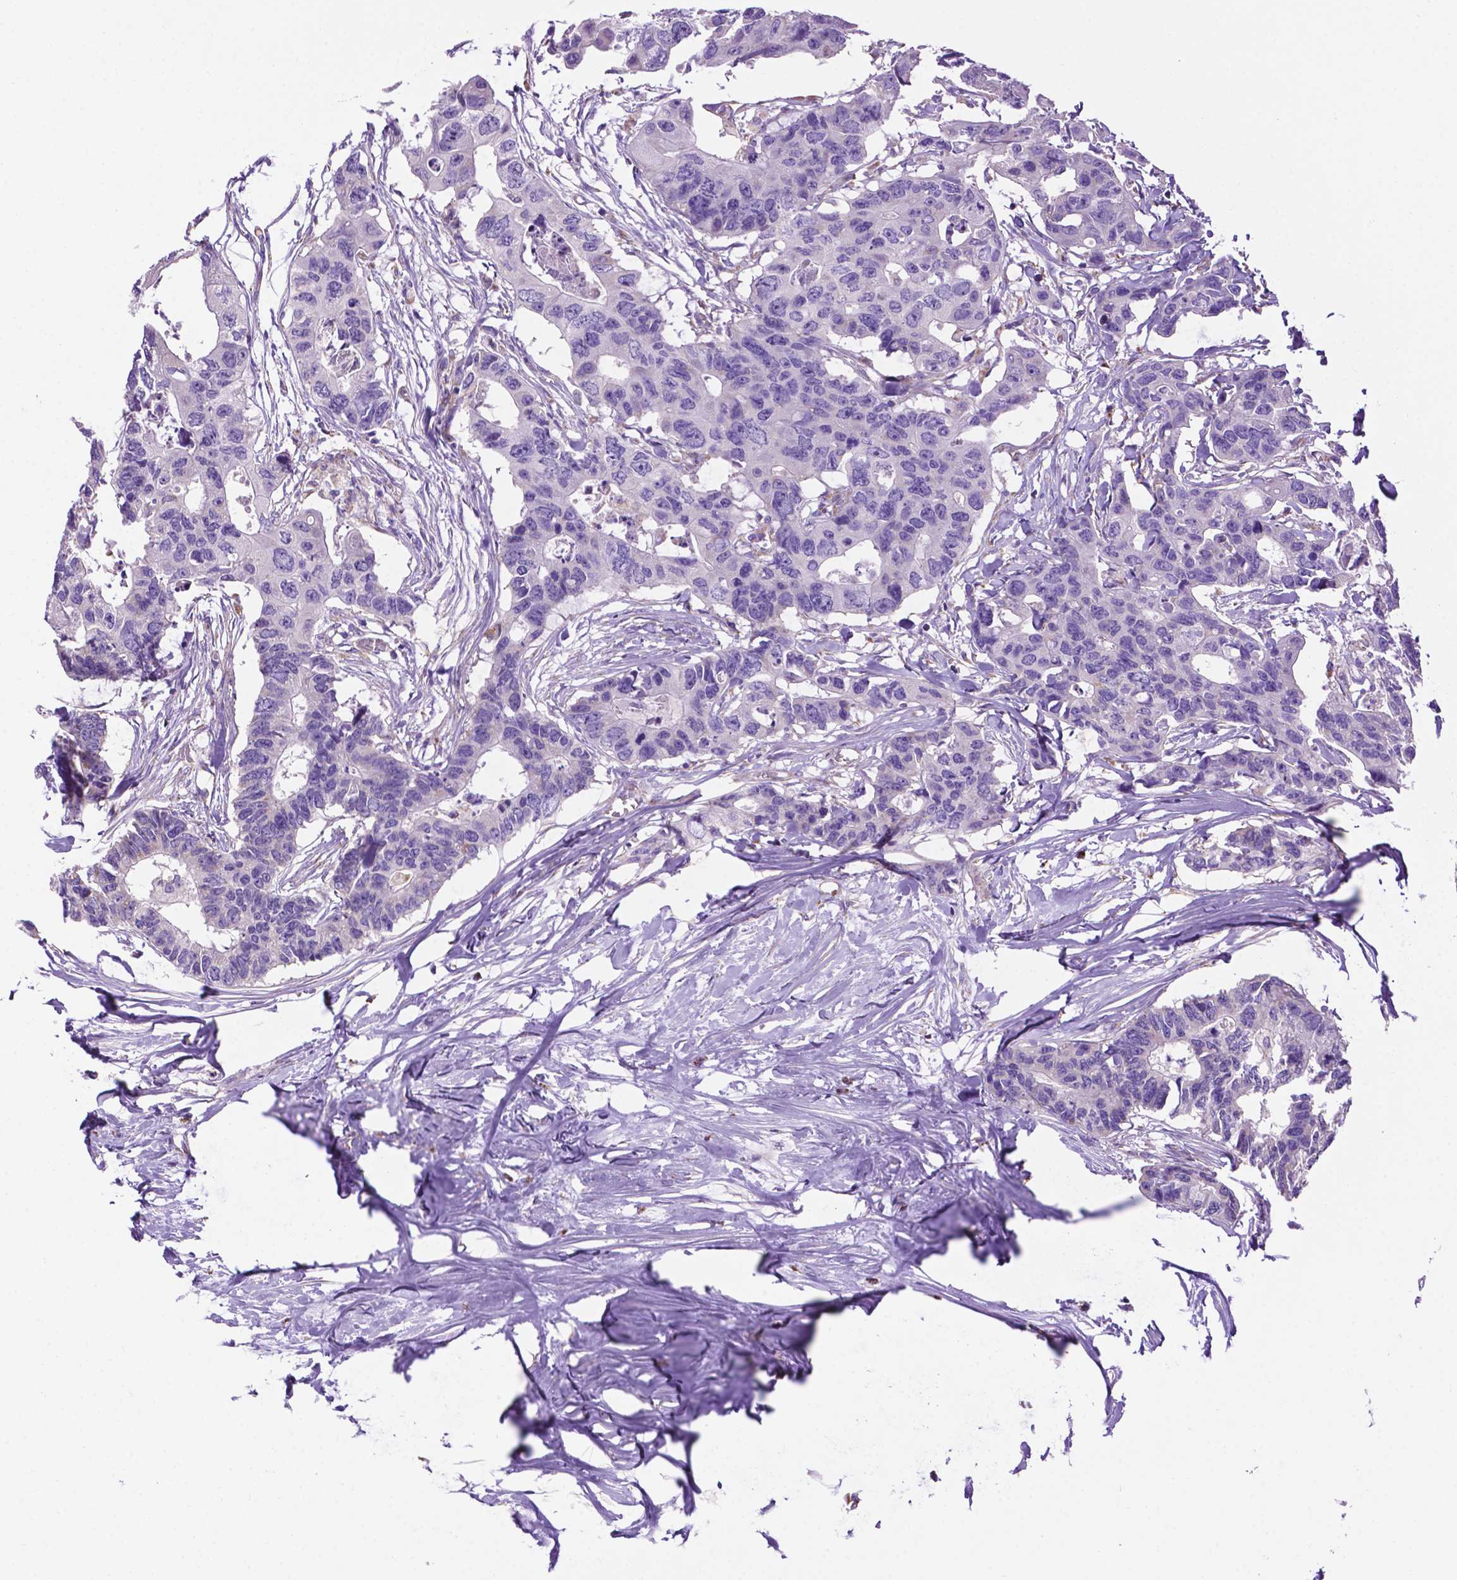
{"staining": {"intensity": "negative", "quantity": "none", "location": "none"}, "tissue": "colorectal cancer", "cell_type": "Tumor cells", "image_type": "cancer", "snomed": [{"axis": "morphology", "description": "Adenocarcinoma, NOS"}, {"axis": "topography", "description": "Rectum"}], "caption": "Human colorectal adenocarcinoma stained for a protein using IHC shows no positivity in tumor cells.", "gene": "PHYHIP", "patient": {"sex": "male", "age": 57}}